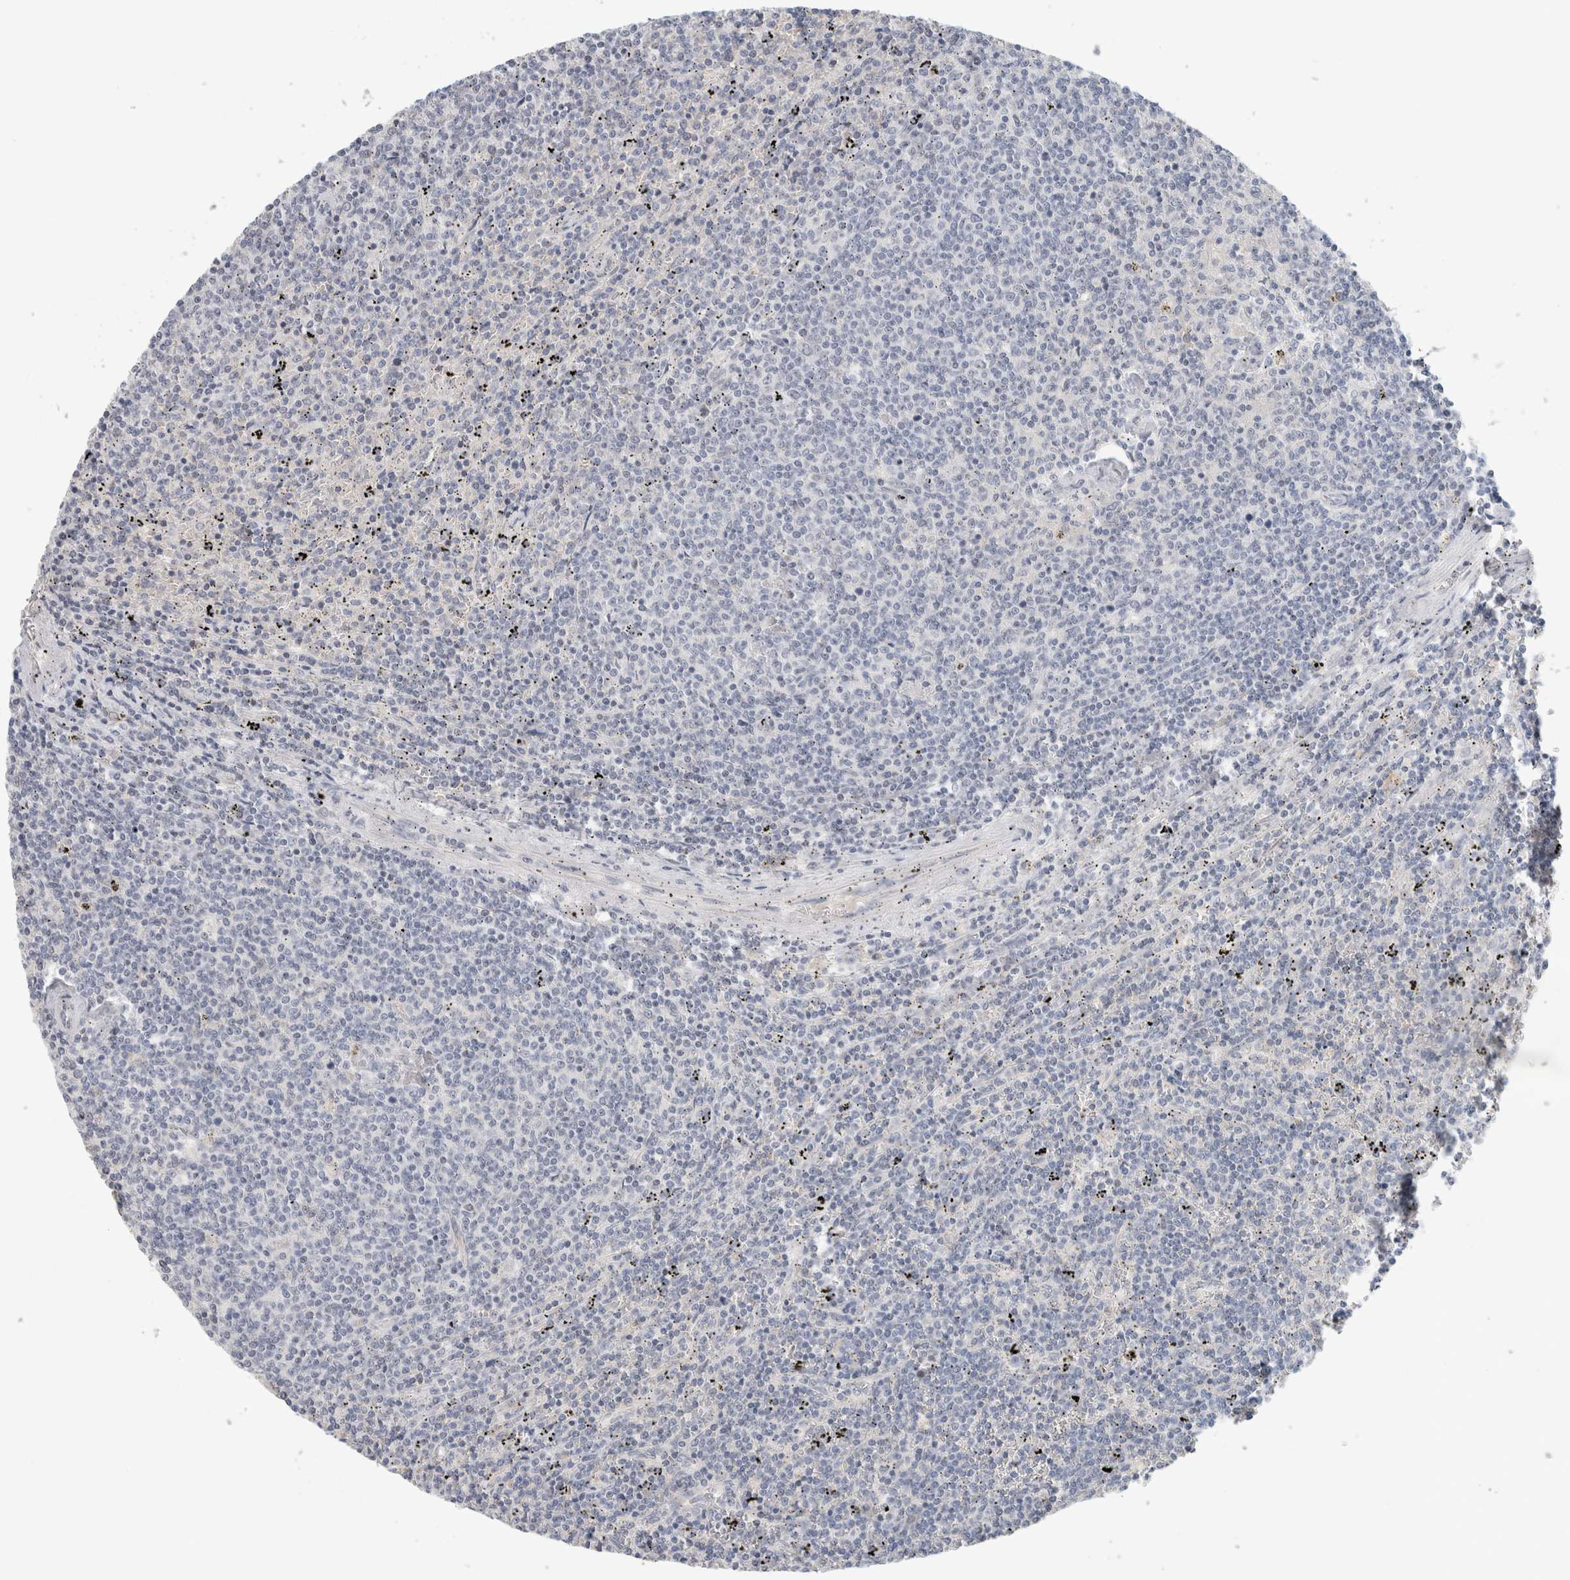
{"staining": {"intensity": "negative", "quantity": "none", "location": "none"}, "tissue": "lymphoma", "cell_type": "Tumor cells", "image_type": "cancer", "snomed": [{"axis": "morphology", "description": "Malignant lymphoma, non-Hodgkin's type, Low grade"}, {"axis": "topography", "description": "Spleen"}], "caption": "Protein analysis of low-grade malignant lymphoma, non-Hodgkin's type displays no significant positivity in tumor cells. (DAB immunohistochemistry (IHC) visualized using brightfield microscopy, high magnification).", "gene": "FMR1NB", "patient": {"sex": "female", "age": 50}}